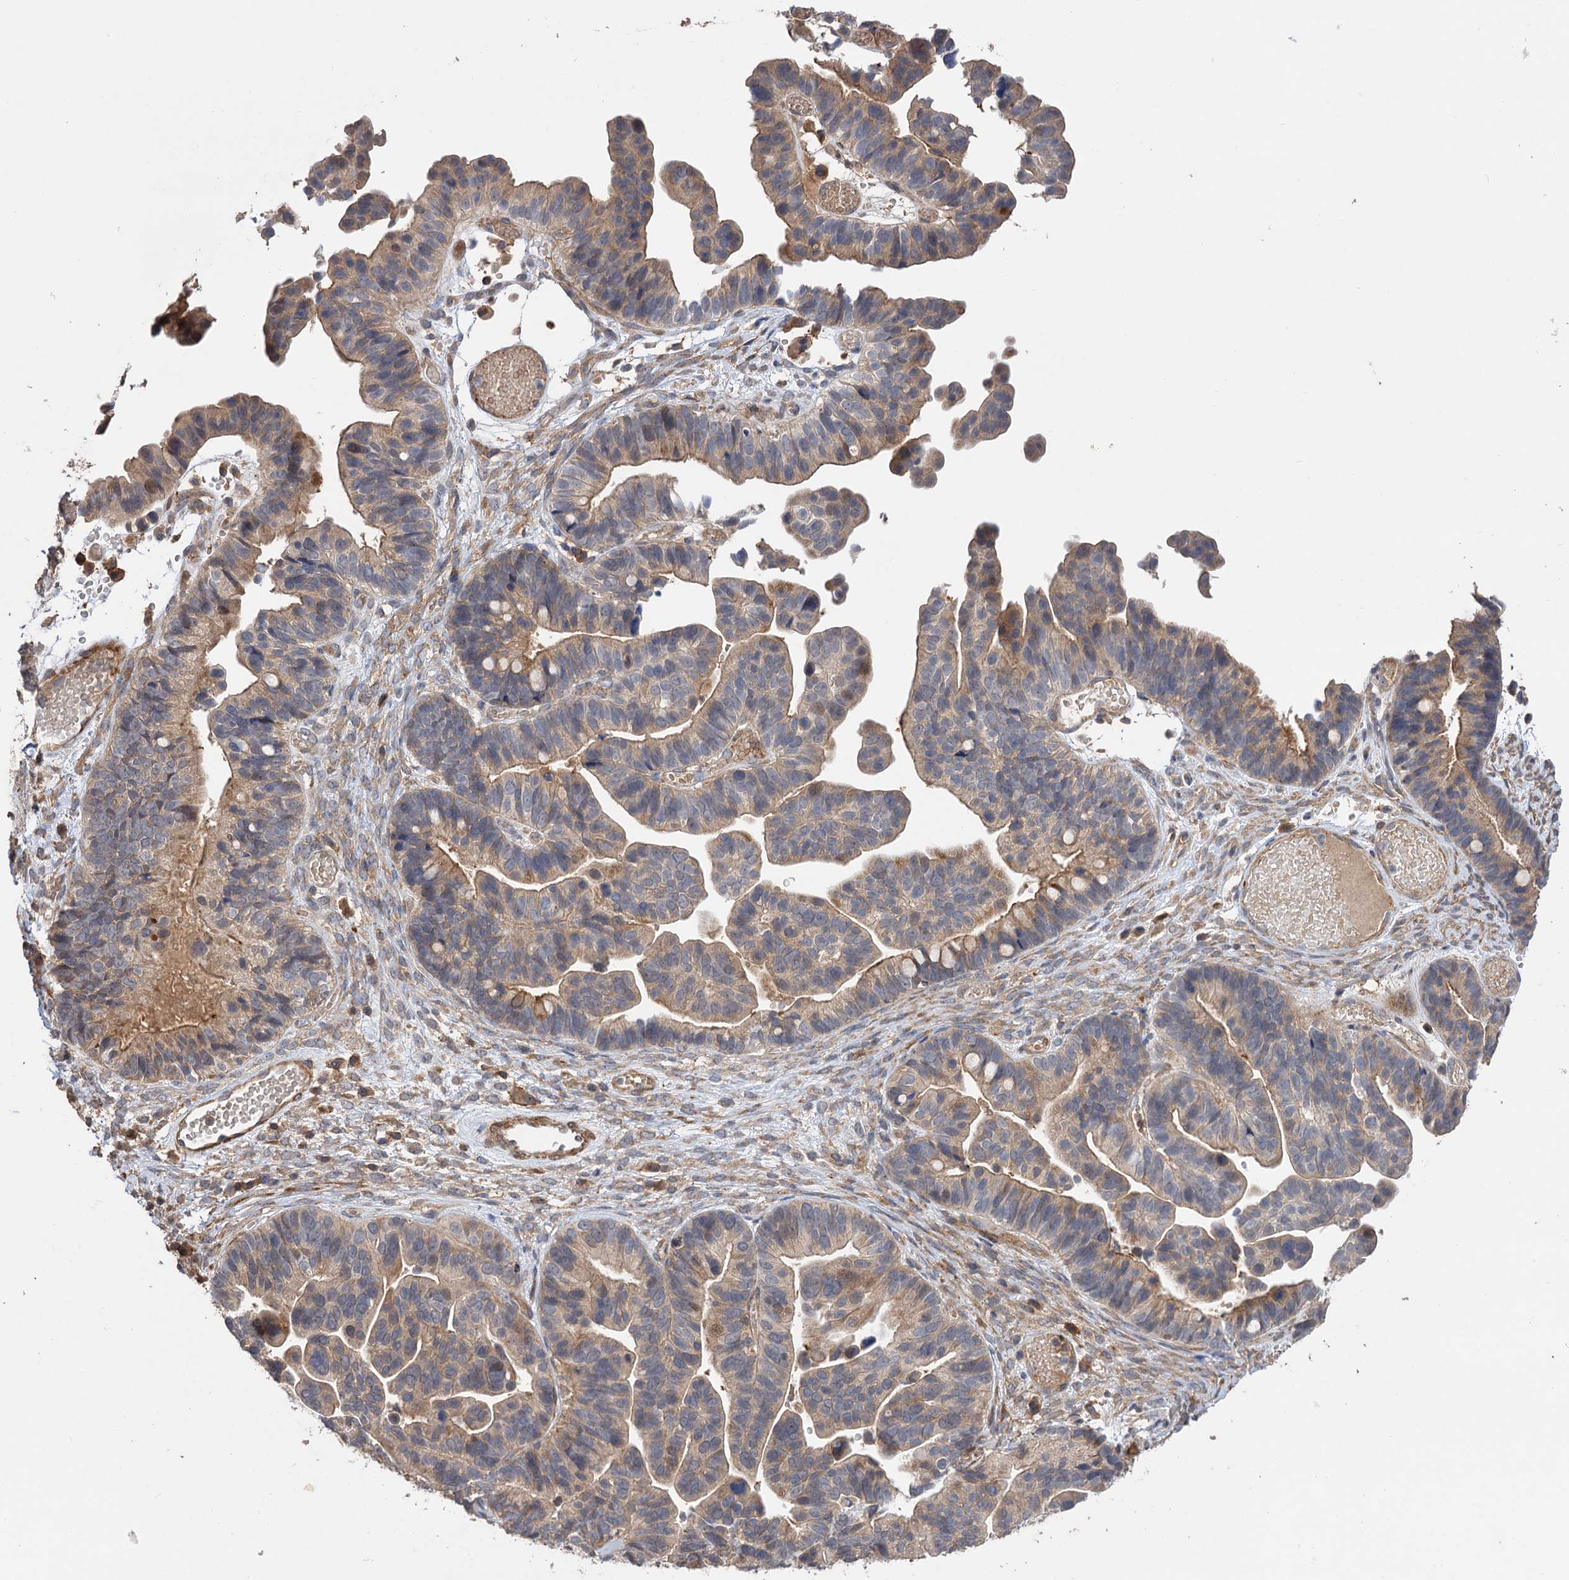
{"staining": {"intensity": "weak", "quantity": ">75%", "location": "cytoplasmic/membranous"}, "tissue": "ovarian cancer", "cell_type": "Tumor cells", "image_type": "cancer", "snomed": [{"axis": "morphology", "description": "Cystadenocarcinoma, serous, NOS"}, {"axis": "topography", "description": "Ovary"}], "caption": "About >75% of tumor cells in ovarian cancer reveal weak cytoplasmic/membranous protein staining as visualized by brown immunohistochemical staining.", "gene": "FBXW8", "patient": {"sex": "female", "age": 56}}